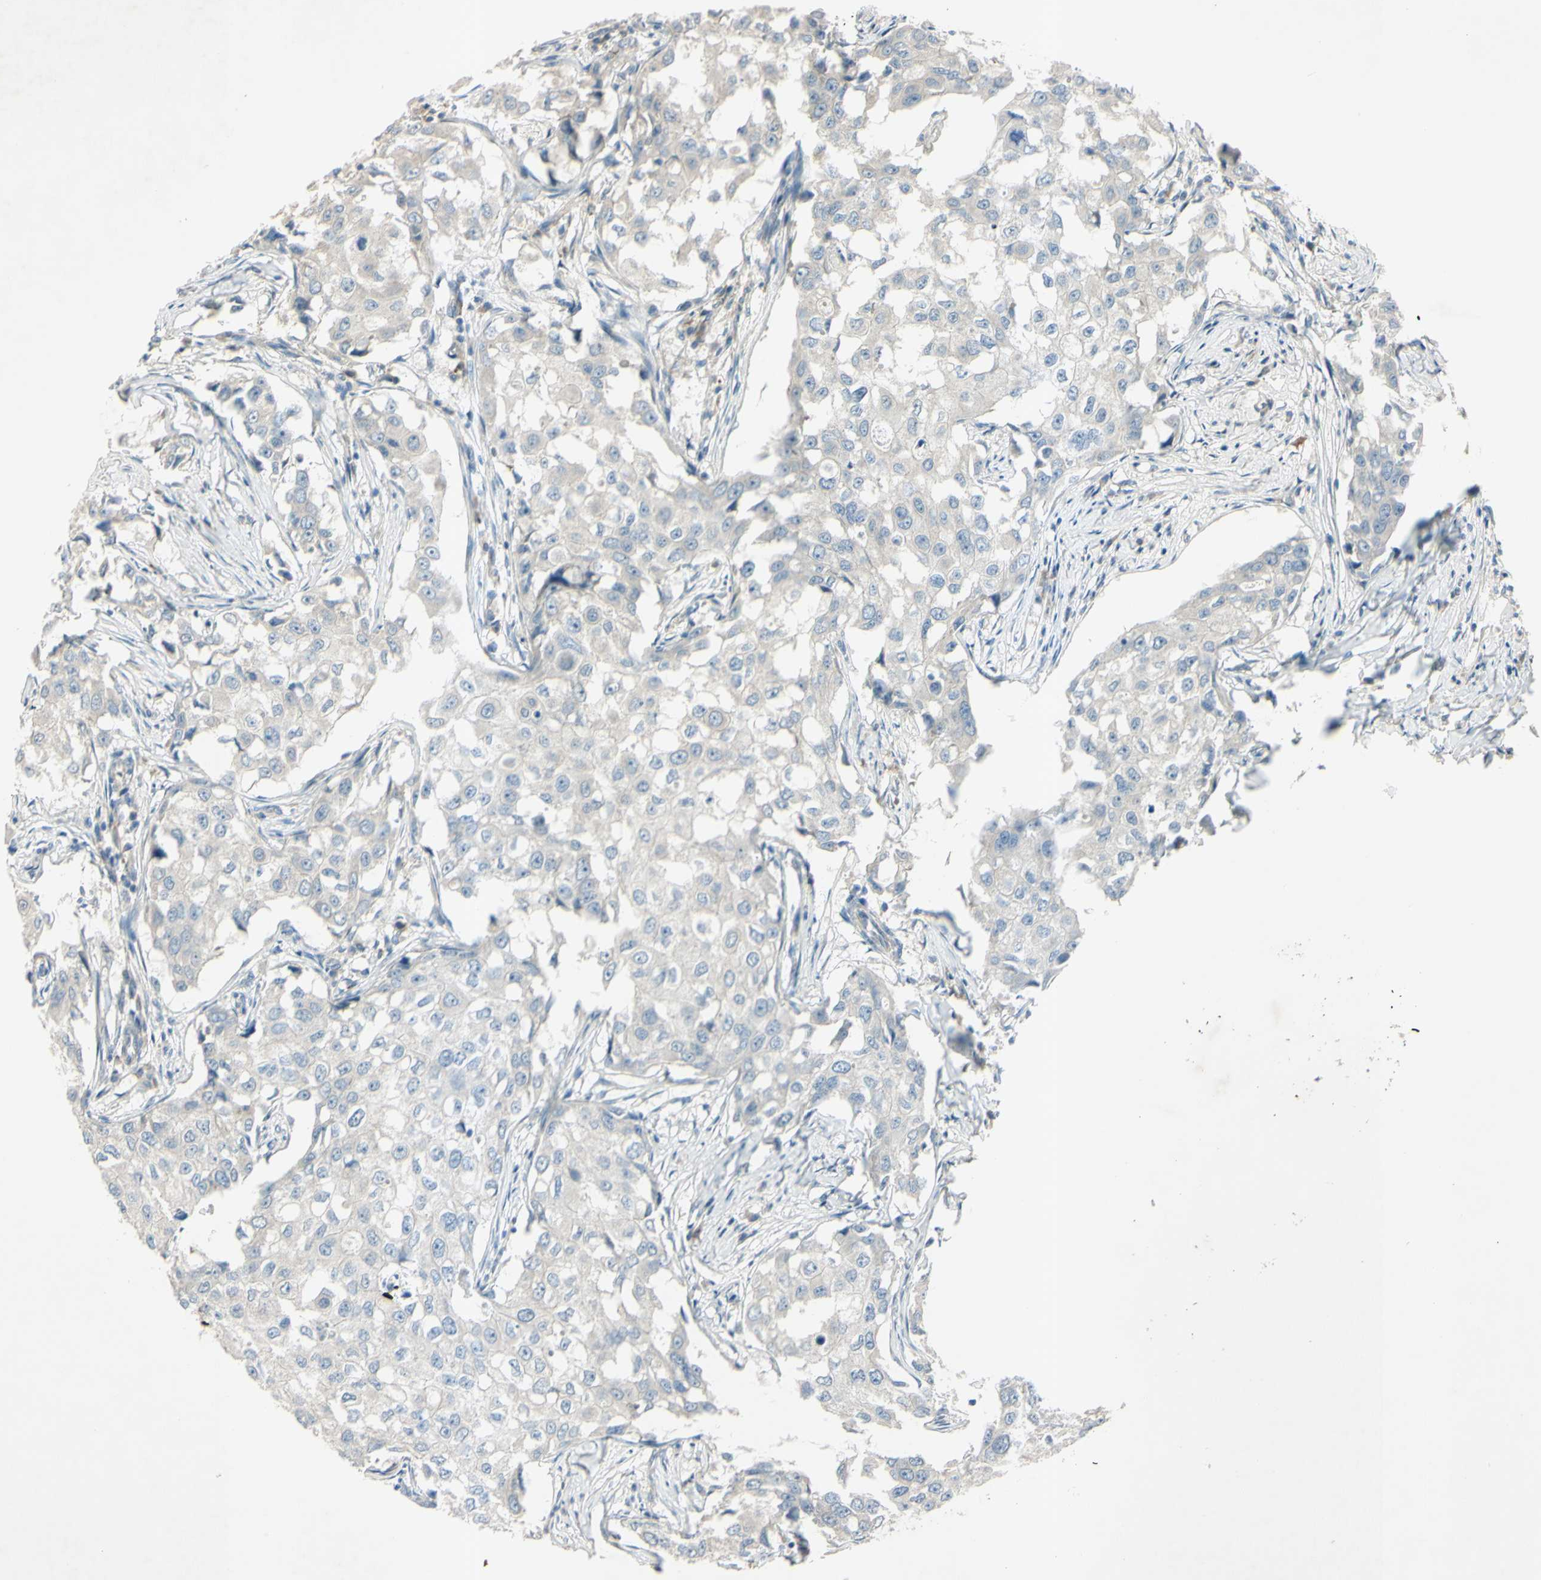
{"staining": {"intensity": "negative", "quantity": "none", "location": "none"}, "tissue": "breast cancer", "cell_type": "Tumor cells", "image_type": "cancer", "snomed": [{"axis": "morphology", "description": "Duct carcinoma"}, {"axis": "topography", "description": "Breast"}], "caption": "Immunohistochemistry photomicrograph of neoplastic tissue: infiltrating ductal carcinoma (breast) stained with DAB (3,3'-diaminobenzidine) displays no significant protein positivity in tumor cells.", "gene": "AATK", "patient": {"sex": "female", "age": 27}}